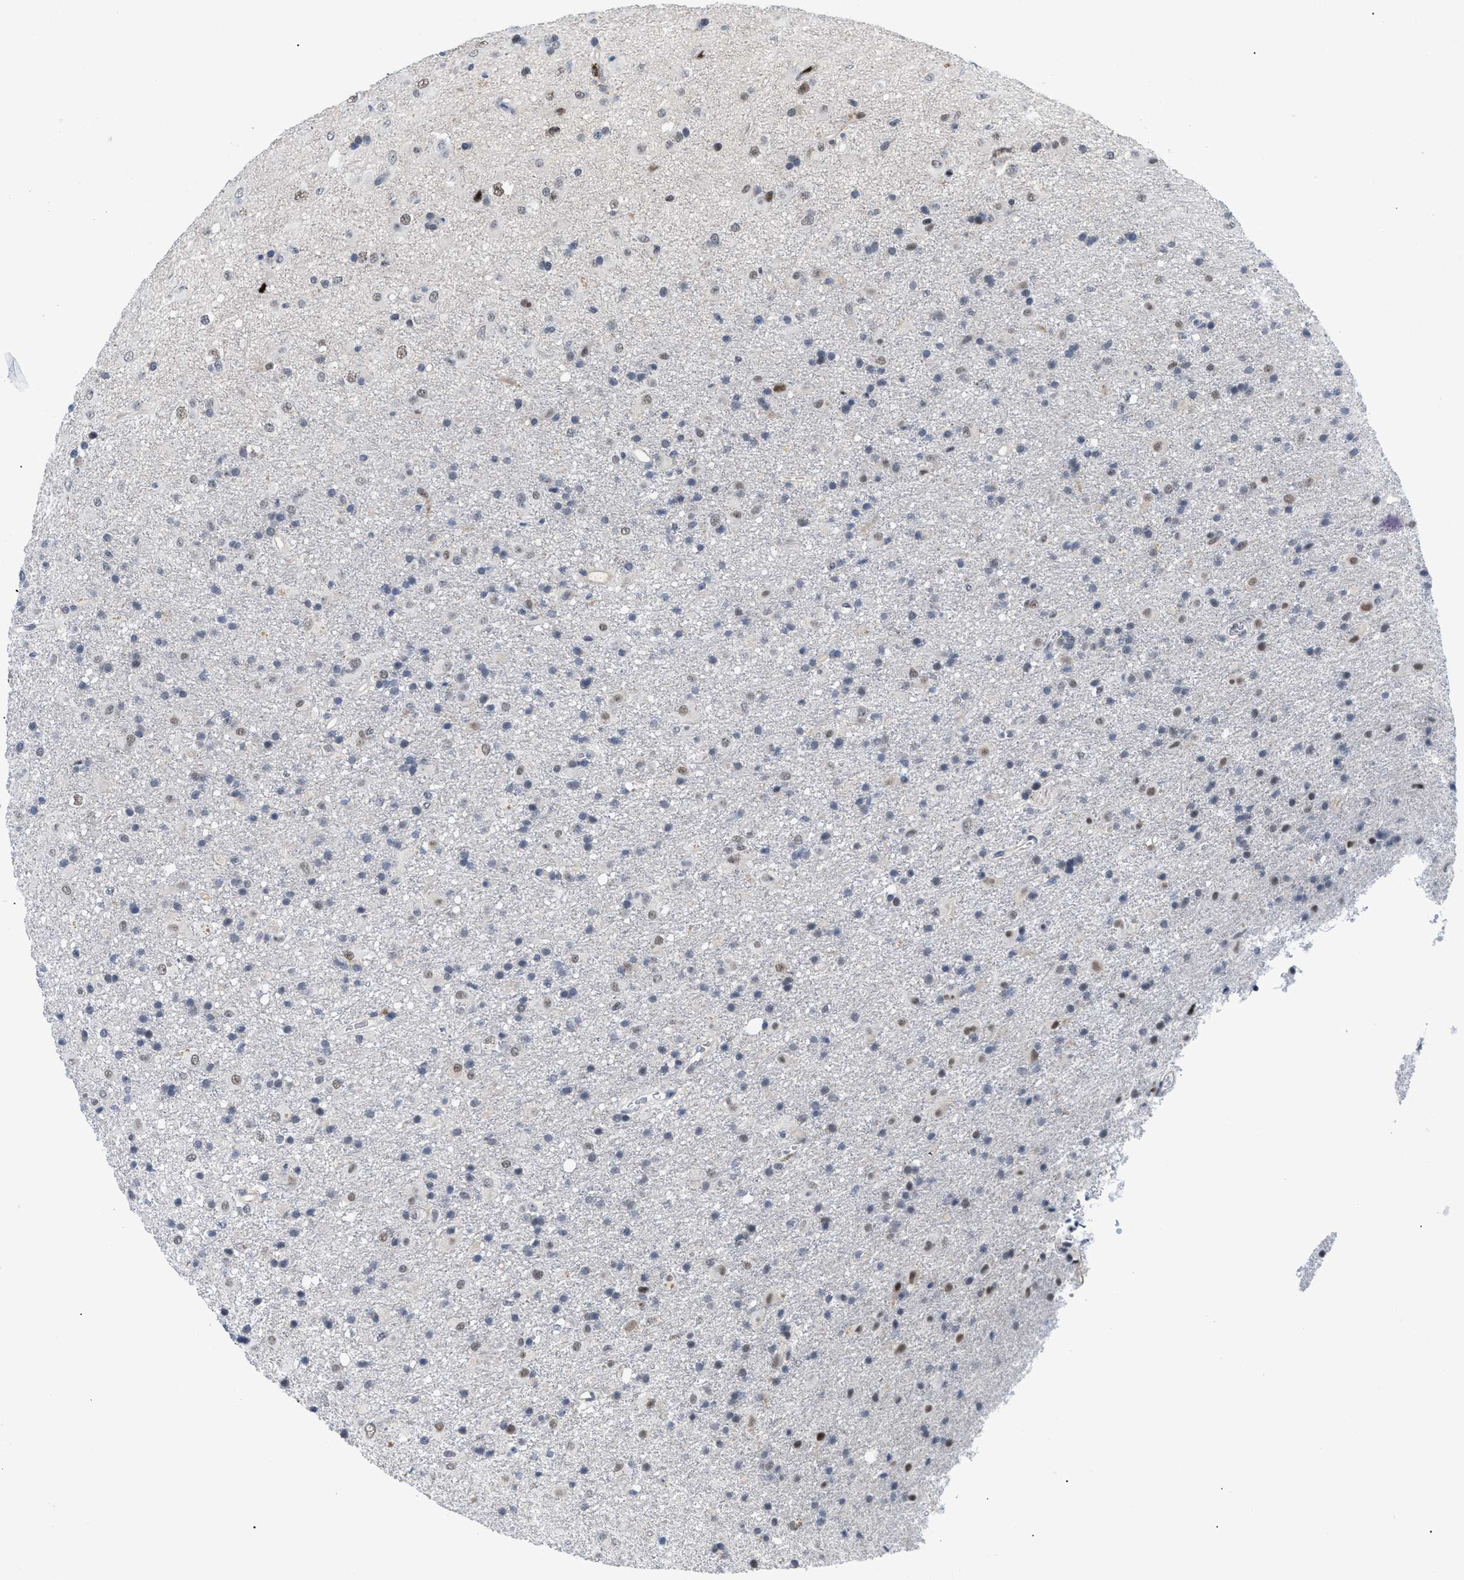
{"staining": {"intensity": "weak", "quantity": "<25%", "location": "nuclear"}, "tissue": "glioma", "cell_type": "Tumor cells", "image_type": "cancer", "snomed": [{"axis": "morphology", "description": "Glioma, malignant, Low grade"}, {"axis": "topography", "description": "Brain"}], "caption": "Tumor cells are negative for brown protein staining in glioma.", "gene": "SLC29A2", "patient": {"sex": "male", "age": 65}}